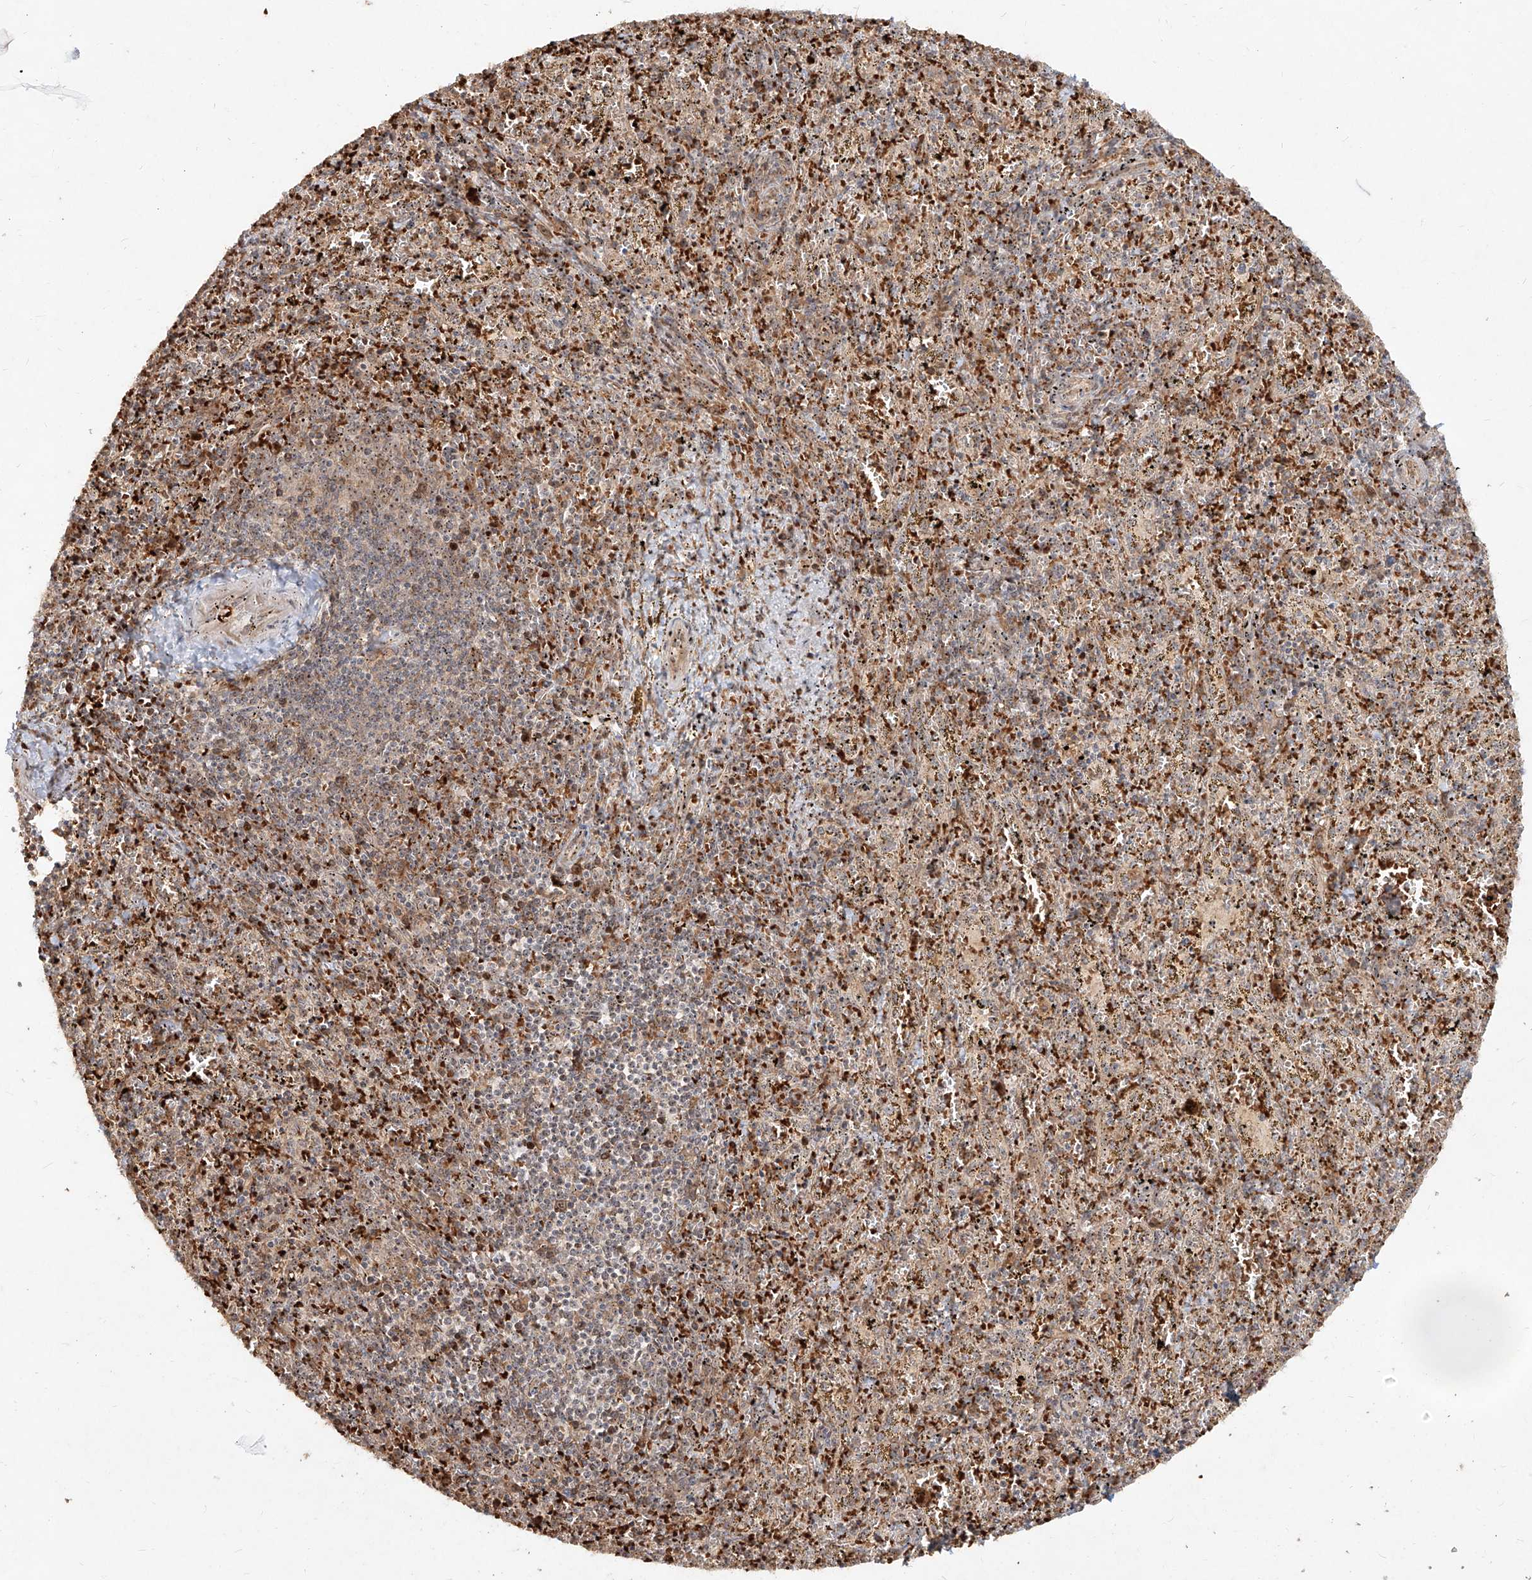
{"staining": {"intensity": "moderate", "quantity": "25%-75%", "location": "cytoplasmic/membranous"}, "tissue": "spleen", "cell_type": "Cells in red pulp", "image_type": "normal", "snomed": [{"axis": "morphology", "description": "Normal tissue, NOS"}, {"axis": "topography", "description": "Spleen"}], "caption": "Immunohistochemical staining of unremarkable spleen shows moderate cytoplasmic/membranous protein expression in about 25%-75% of cells in red pulp.", "gene": "BYSL", "patient": {"sex": "male", "age": 11}}